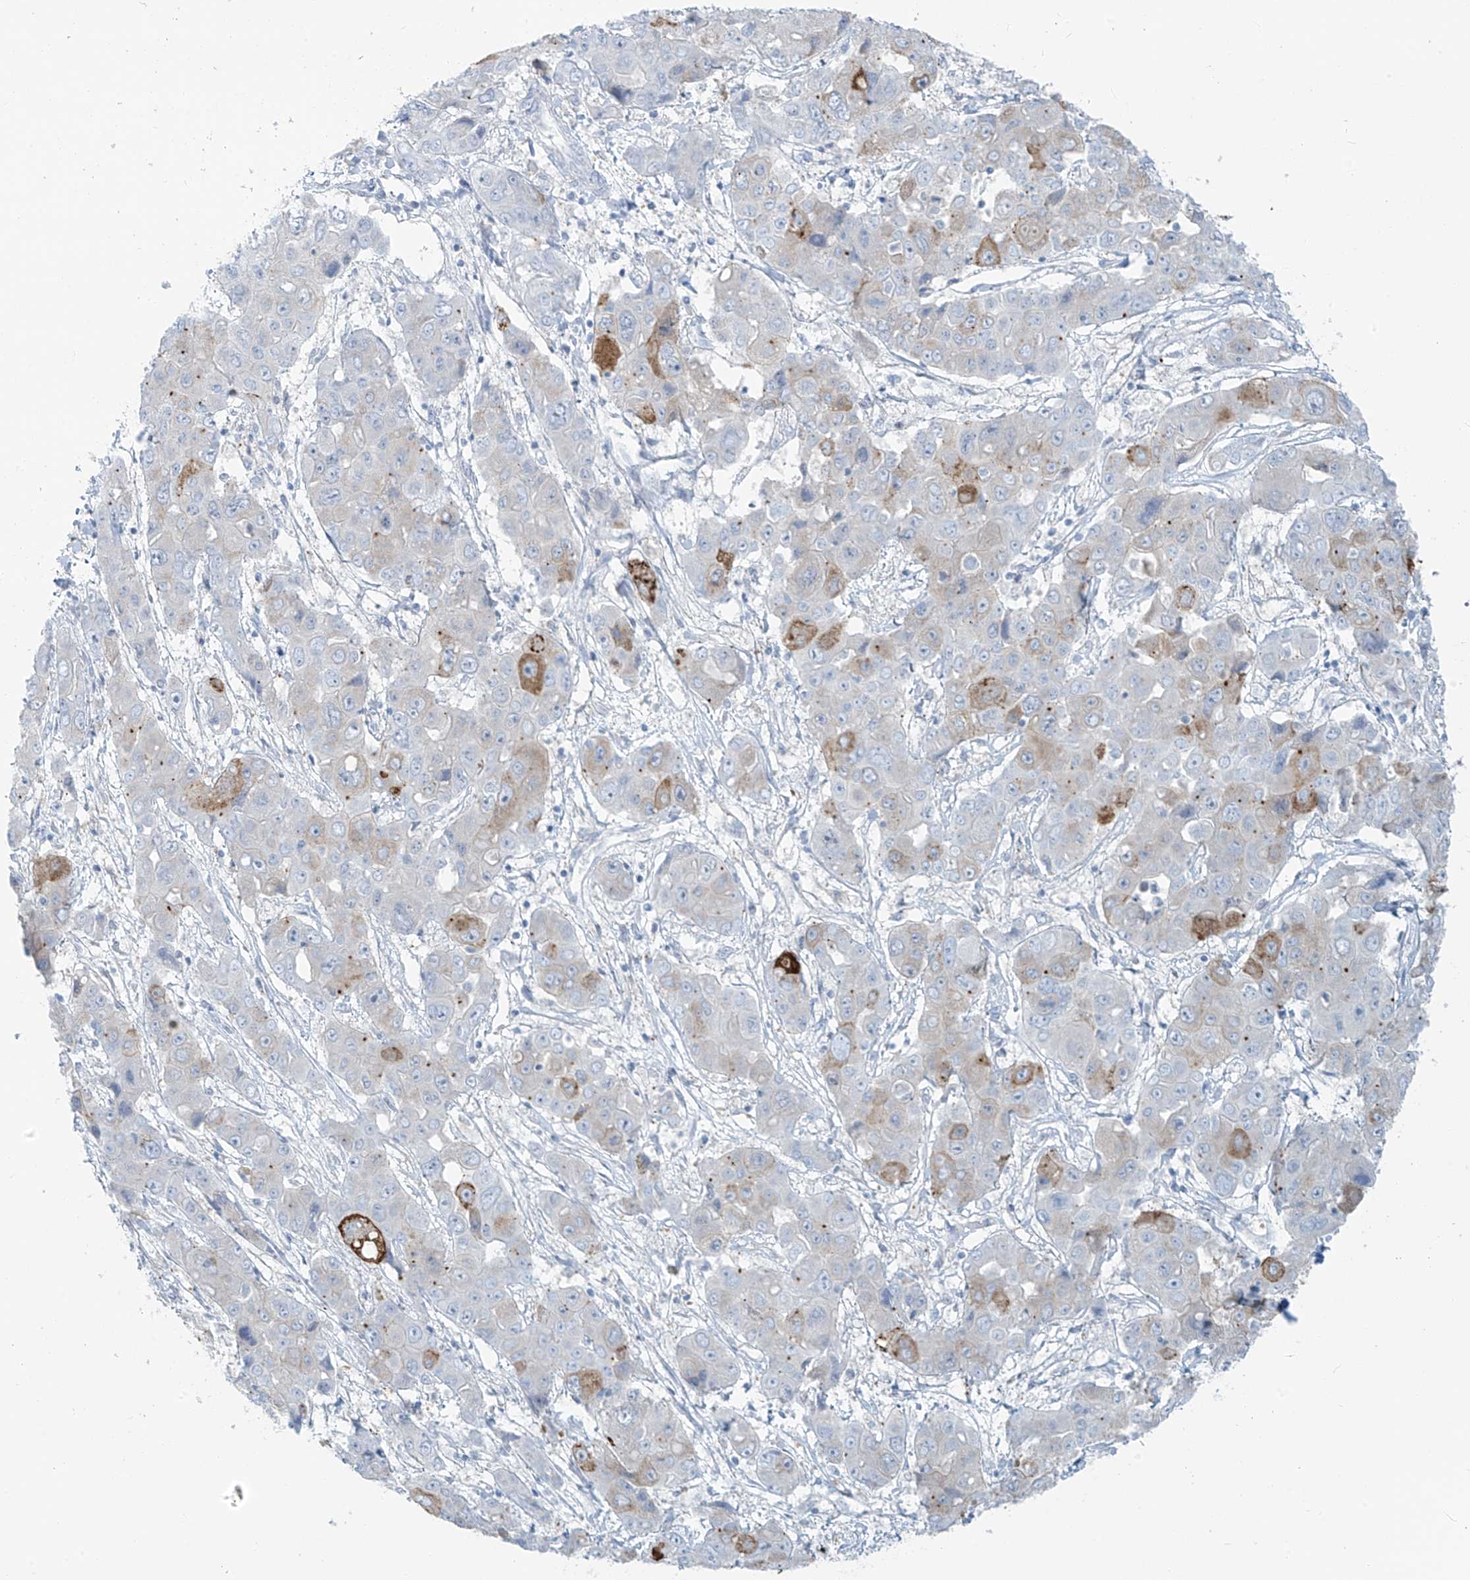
{"staining": {"intensity": "moderate", "quantity": "<25%", "location": "cytoplasmic/membranous"}, "tissue": "liver cancer", "cell_type": "Tumor cells", "image_type": "cancer", "snomed": [{"axis": "morphology", "description": "Cholangiocarcinoma"}, {"axis": "topography", "description": "Liver"}], "caption": "Moderate cytoplasmic/membranous protein staining is seen in about <25% of tumor cells in cholangiocarcinoma (liver).", "gene": "SLC25A43", "patient": {"sex": "male", "age": 67}}